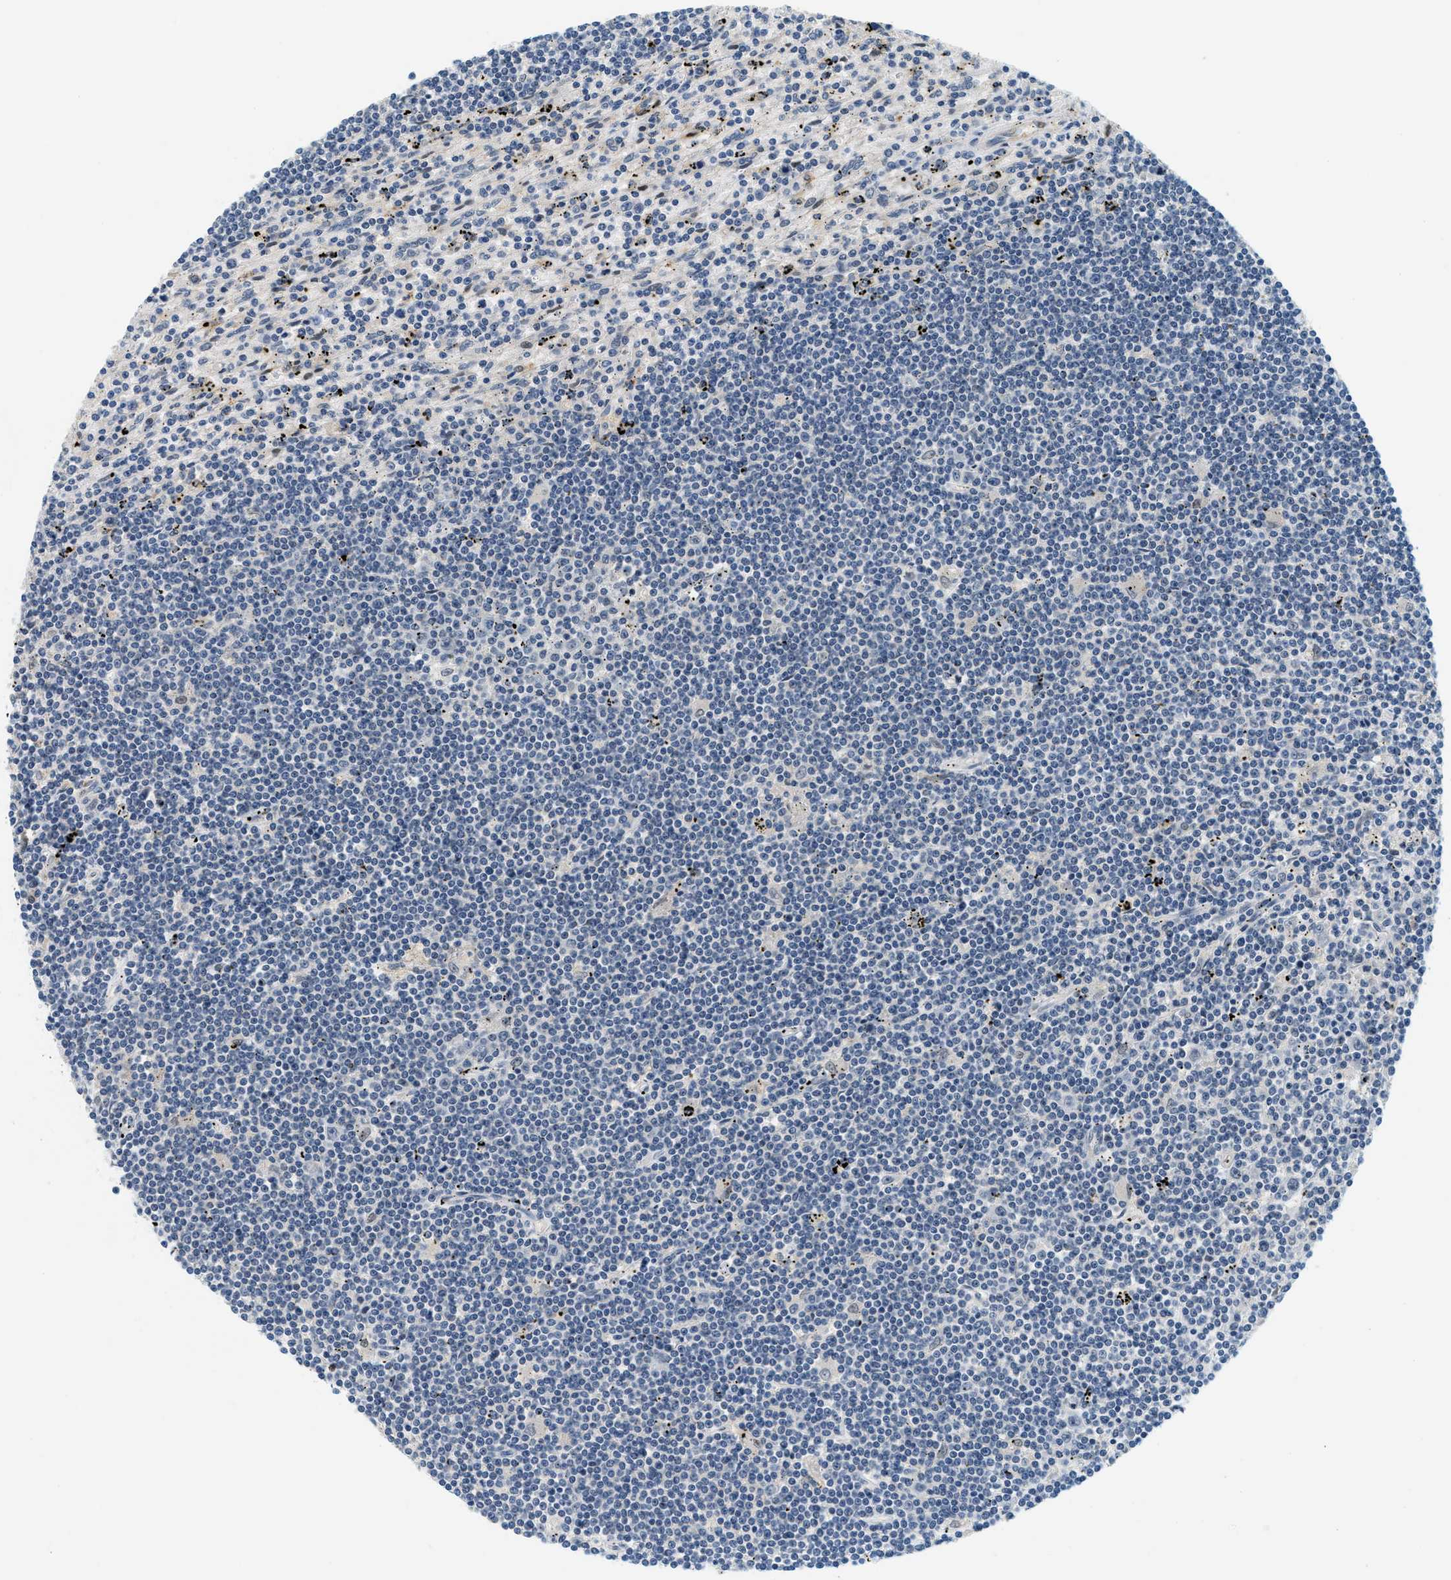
{"staining": {"intensity": "negative", "quantity": "none", "location": "none"}, "tissue": "lymphoma", "cell_type": "Tumor cells", "image_type": "cancer", "snomed": [{"axis": "morphology", "description": "Malignant lymphoma, non-Hodgkin's type, Low grade"}, {"axis": "topography", "description": "Spleen"}], "caption": "This is an immunohistochemistry (IHC) histopathology image of human lymphoma. There is no expression in tumor cells.", "gene": "RASGRP2", "patient": {"sex": "male", "age": 76}}